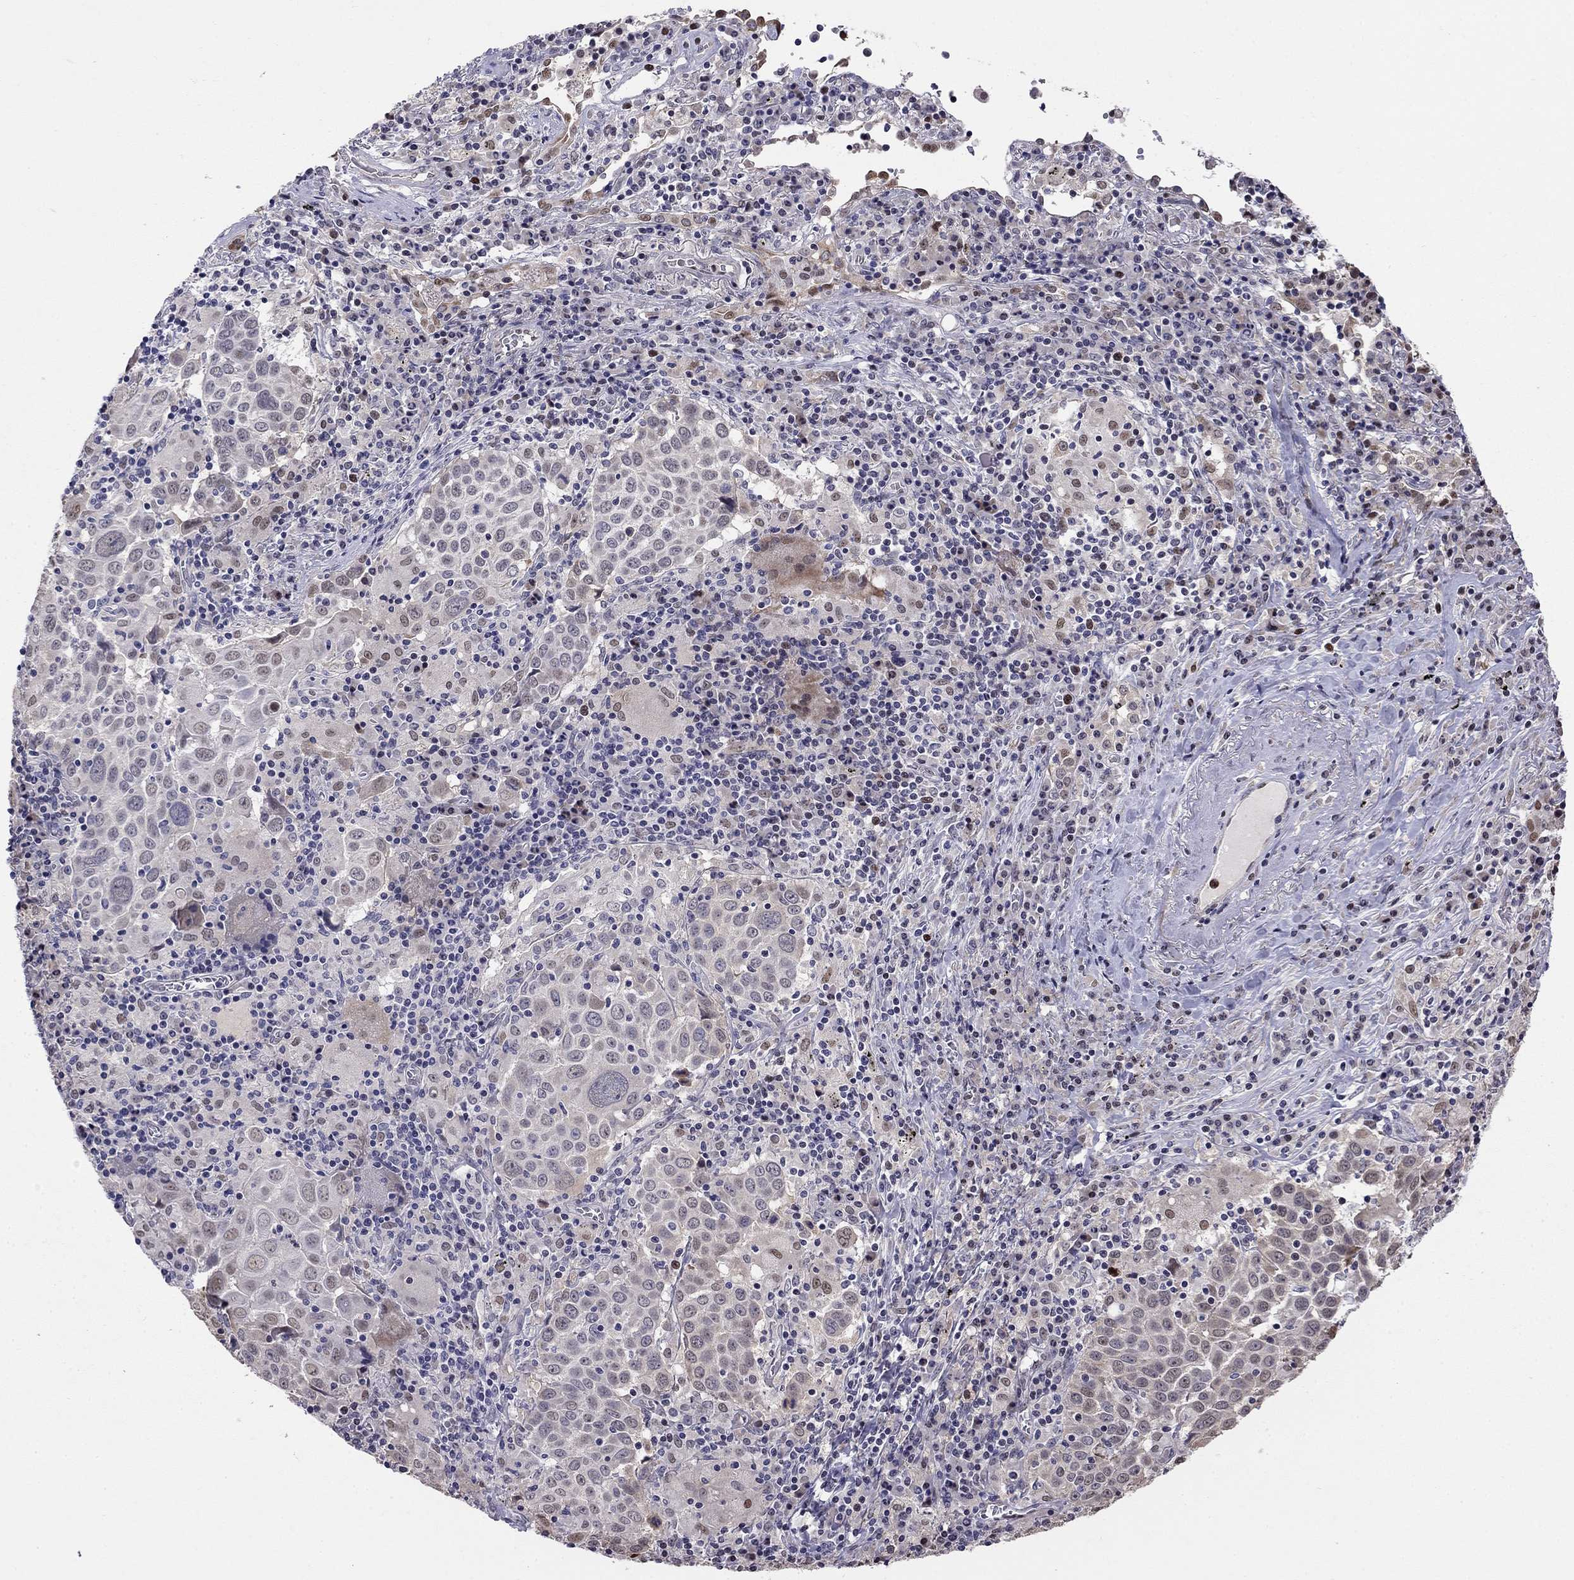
{"staining": {"intensity": "weak", "quantity": "<25%", "location": "cytoplasmic/membranous"}, "tissue": "lung cancer", "cell_type": "Tumor cells", "image_type": "cancer", "snomed": [{"axis": "morphology", "description": "Squamous cell carcinoma, NOS"}, {"axis": "topography", "description": "Lung"}], "caption": "Human lung cancer stained for a protein using IHC reveals no positivity in tumor cells.", "gene": "LRRC39", "patient": {"sex": "male", "age": 57}}